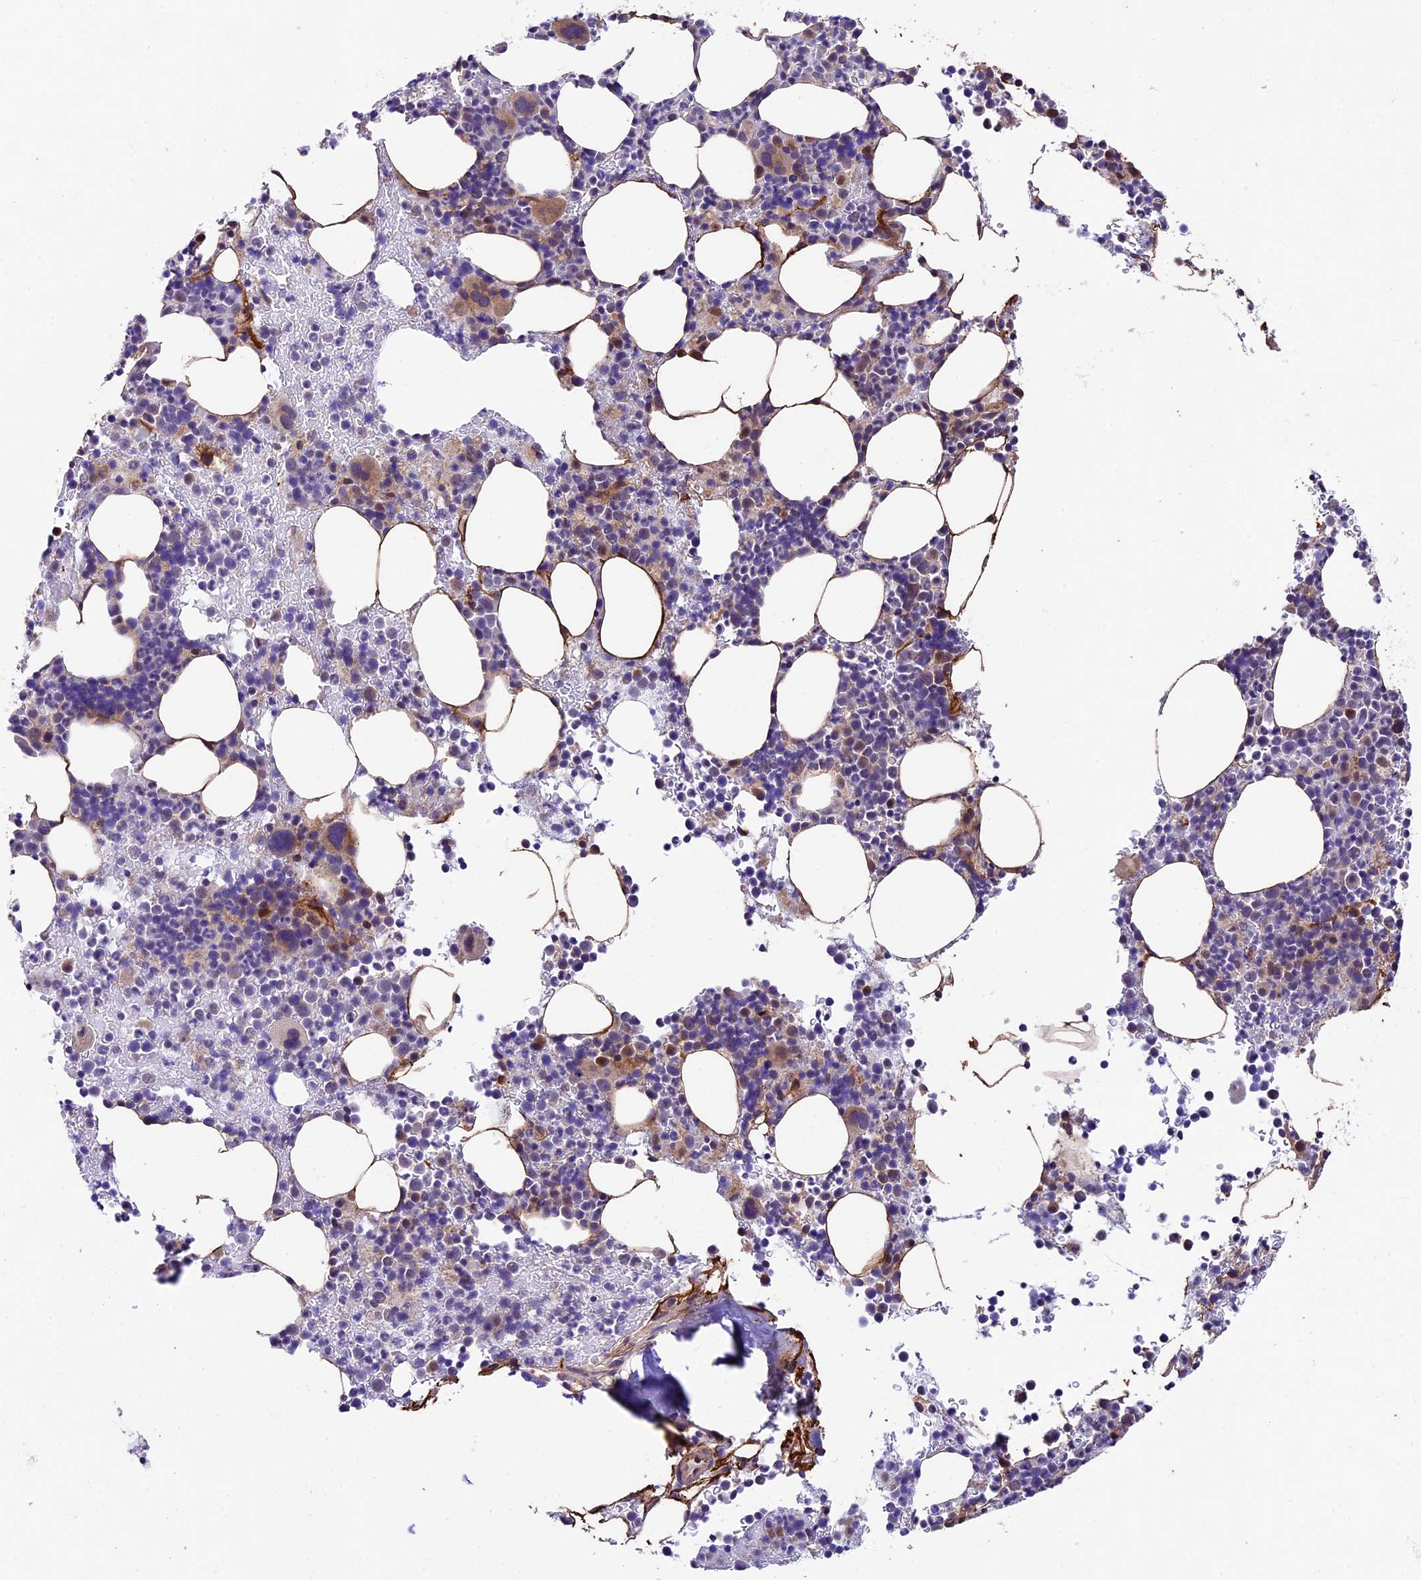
{"staining": {"intensity": "moderate", "quantity": "<25%", "location": "cytoplasmic/membranous"}, "tissue": "bone marrow", "cell_type": "Hematopoietic cells", "image_type": "normal", "snomed": [{"axis": "morphology", "description": "Normal tissue, NOS"}, {"axis": "topography", "description": "Bone marrow"}], "caption": "Protein analysis of normal bone marrow shows moderate cytoplasmic/membranous expression in approximately <25% of hematopoietic cells. The staining was performed using DAB, with brown indicating positive protein expression. Nuclei are stained blue with hematoxylin.", "gene": "LSM7", "patient": {"sex": "female", "age": 82}}